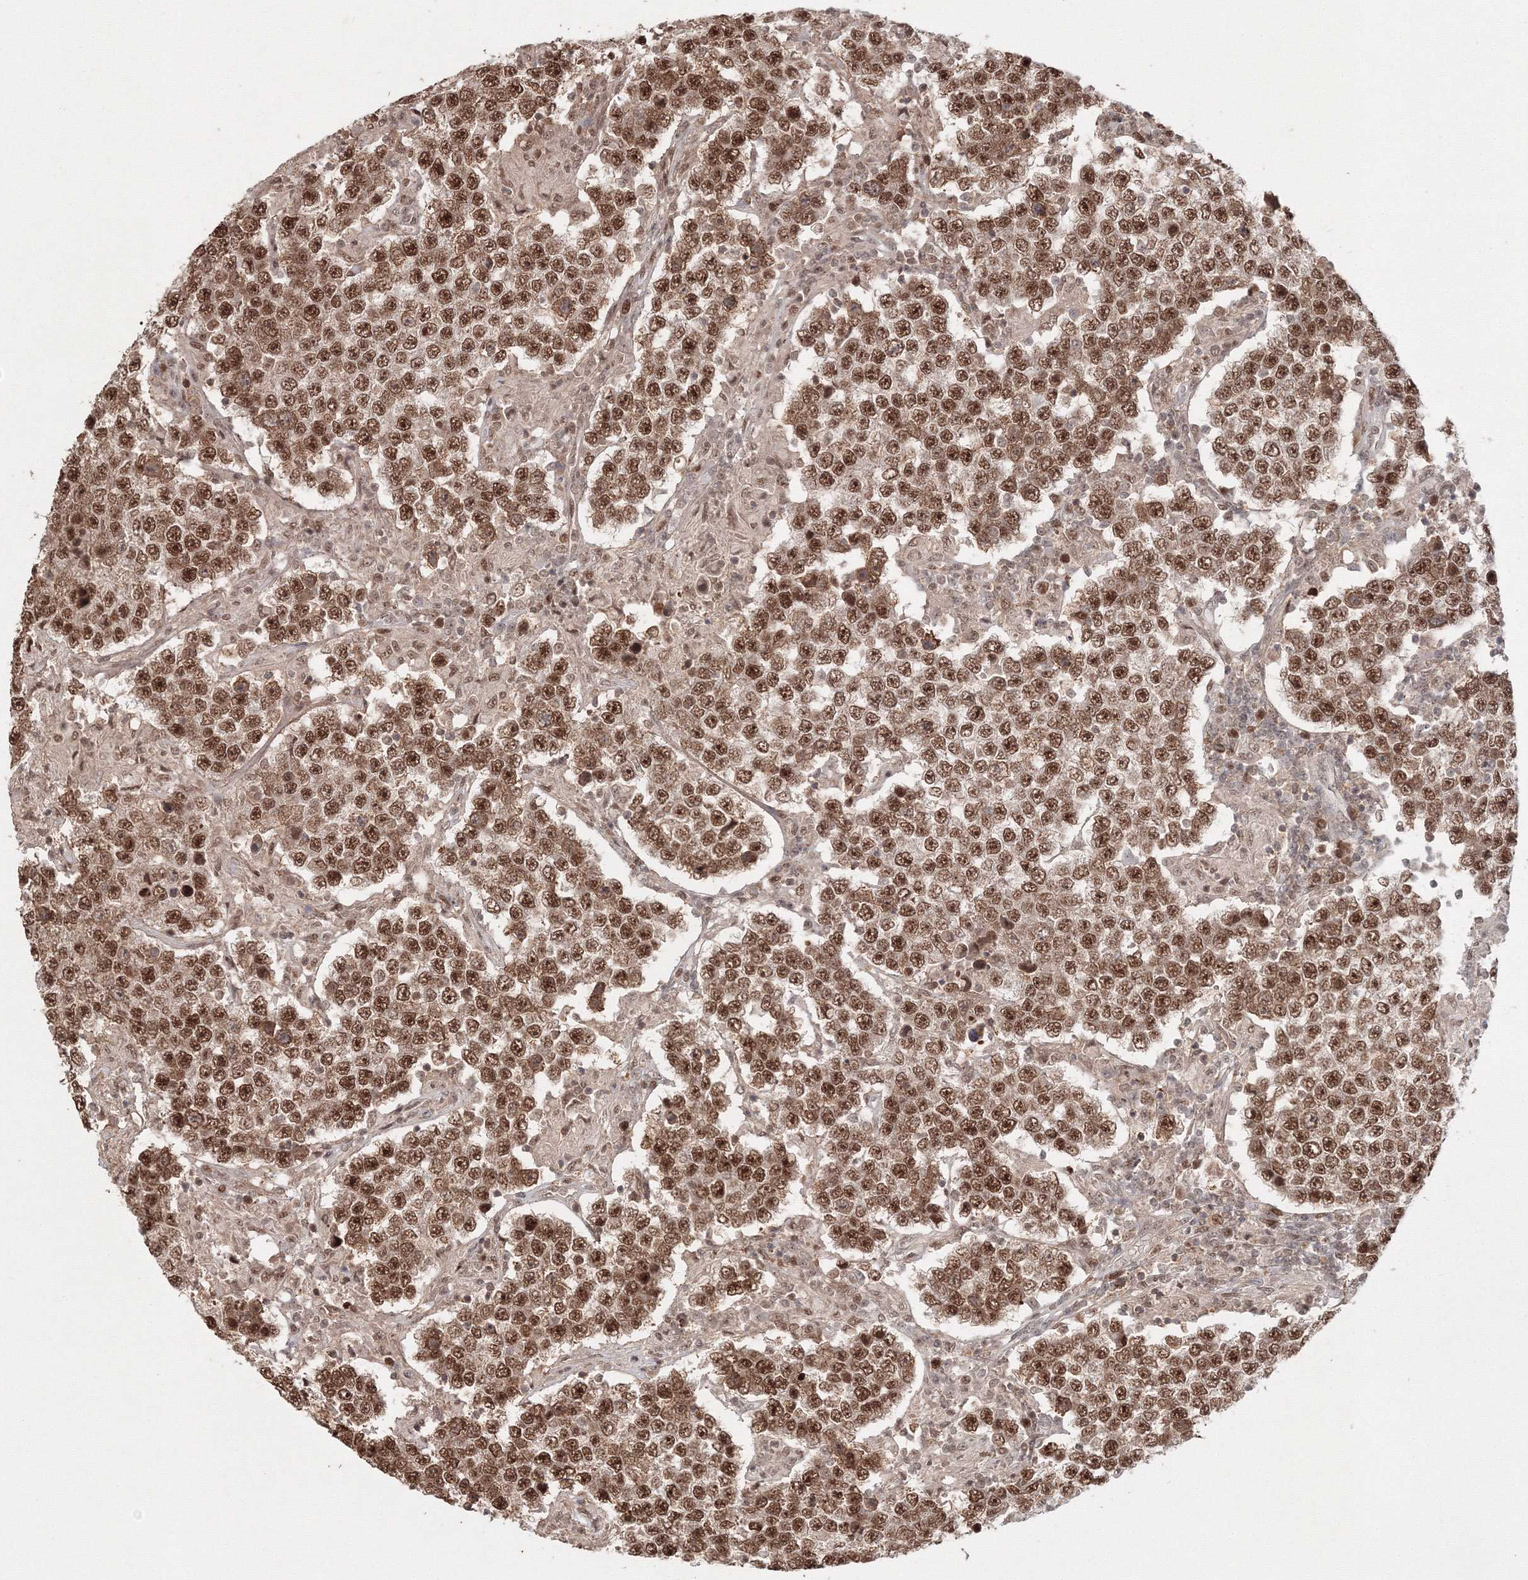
{"staining": {"intensity": "strong", "quantity": ">75%", "location": "nuclear"}, "tissue": "testis cancer", "cell_type": "Tumor cells", "image_type": "cancer", "snomed": [{"axis": "morphology", "description": "Normal tissue, NOS"}, {"axis": "morphology", "description": "Urothelial carcinoma, High grade"}, {"axis": "morphology", "description": "Seminoma, NOS"}, {"axis": "morphology", "description": "Carcinoma, Embryonal, NOS"}, {"axis": "topography", "description": "Urinary bladder"}, {"axis": "topography", "description": "Testis"}], "caption": "A micrograph of human urothelial carcinoma (high-grade) (testis) stained for a protein shows strong nuclear brown staining in tumor cells.", "gene": "IWS1", "patient": {"sex": "male", "age": 41}}